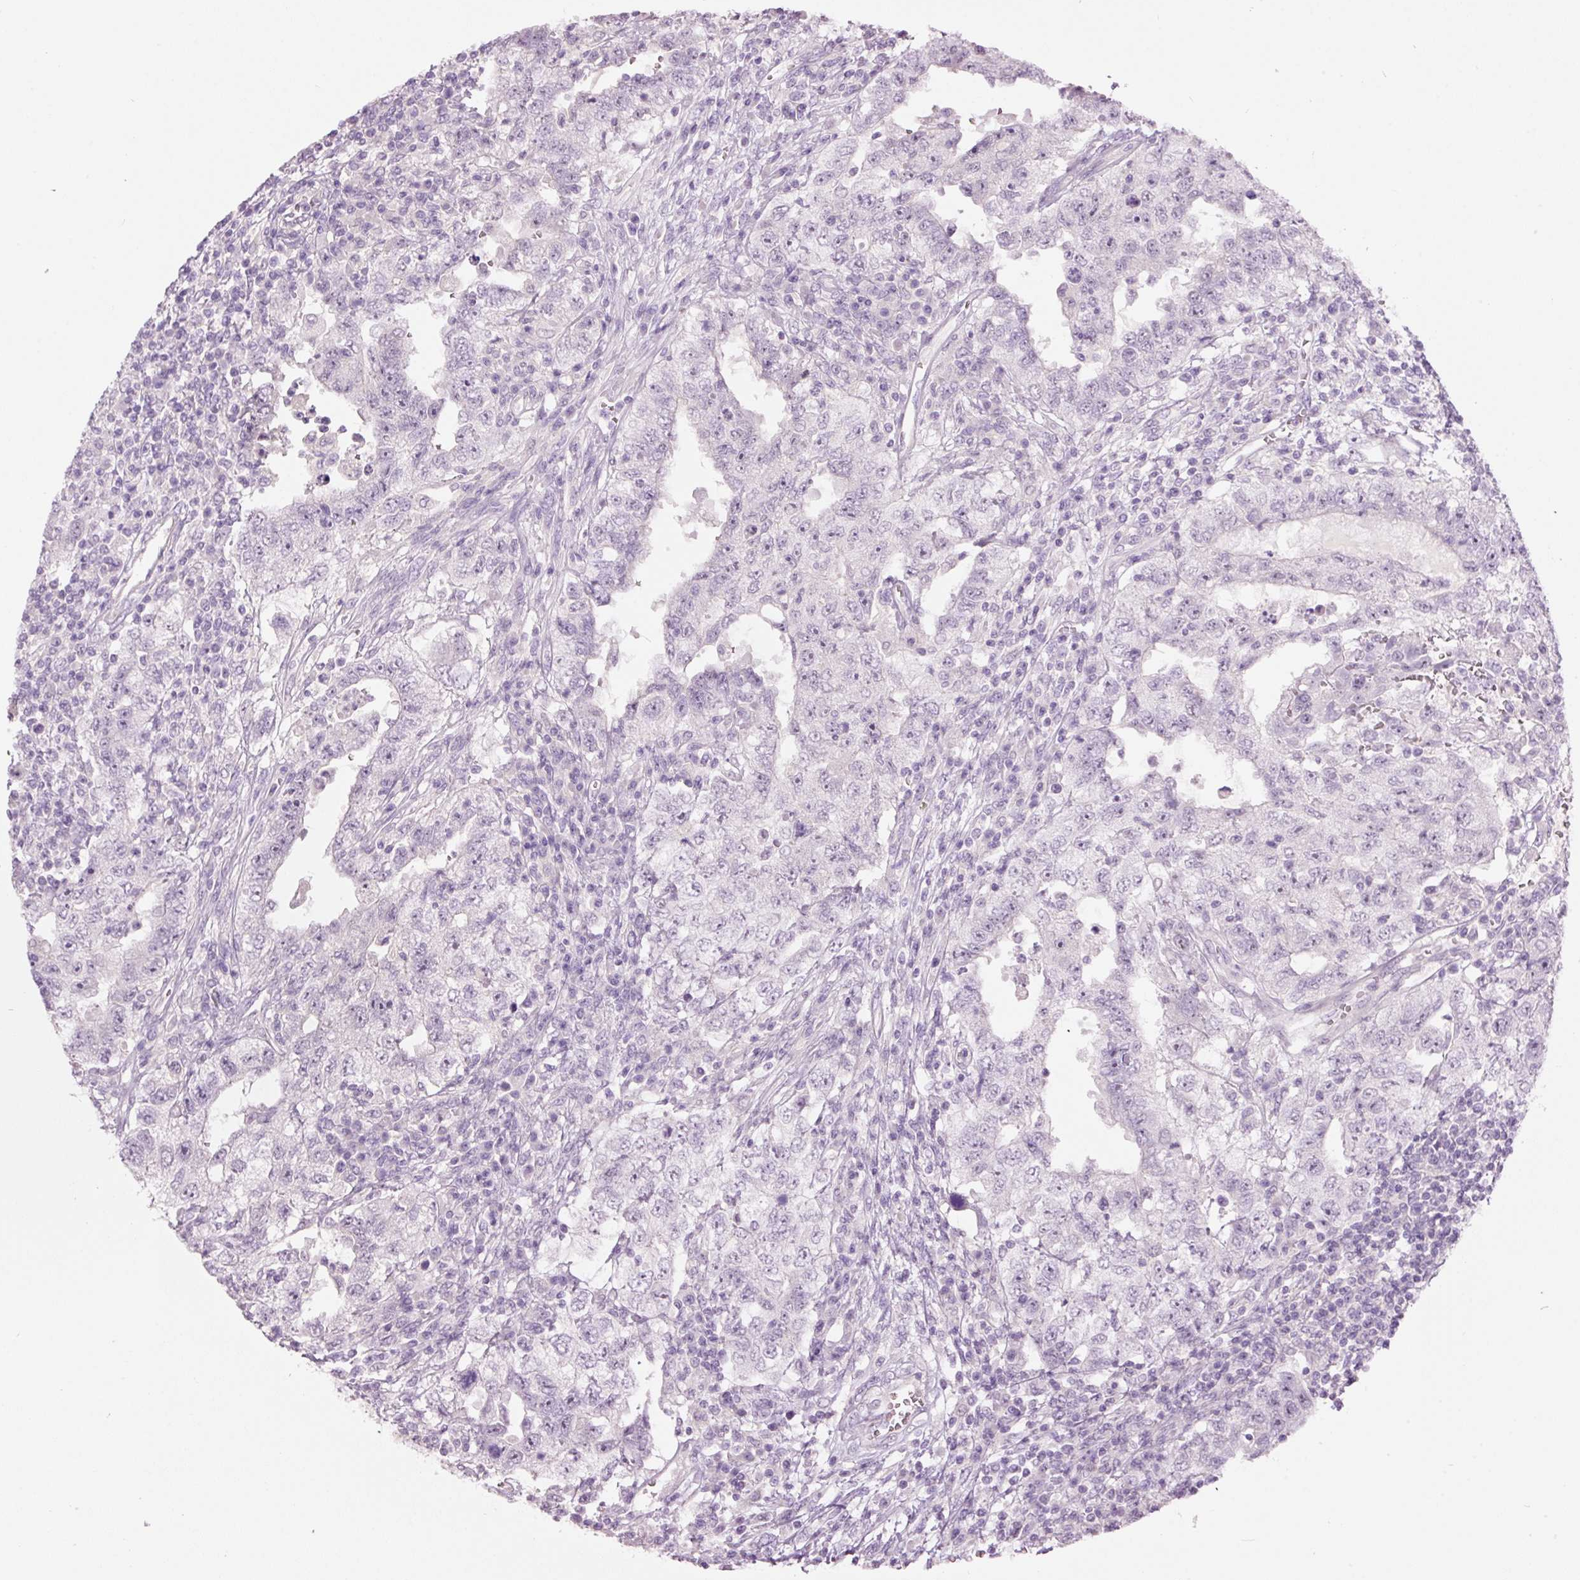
{"staining": {"intensity": "negative", "quantity": "none", "location": "none"}, "tissue": "testis cancer", "cell_type": "Tumor cells", "image_type": "cancer", "snomed": [{"axis": "morphology", "description": "Carcinoma, Embryonal, NOS"}, {"axis": "topography", "description": "Testis"}], "caption": "Immunohistochemistry (IHC) of testis embryonal carcinoma displays no staining in tumor cells.", "gene": "GCG", "patient": {"sex": "male", "age": 26}}